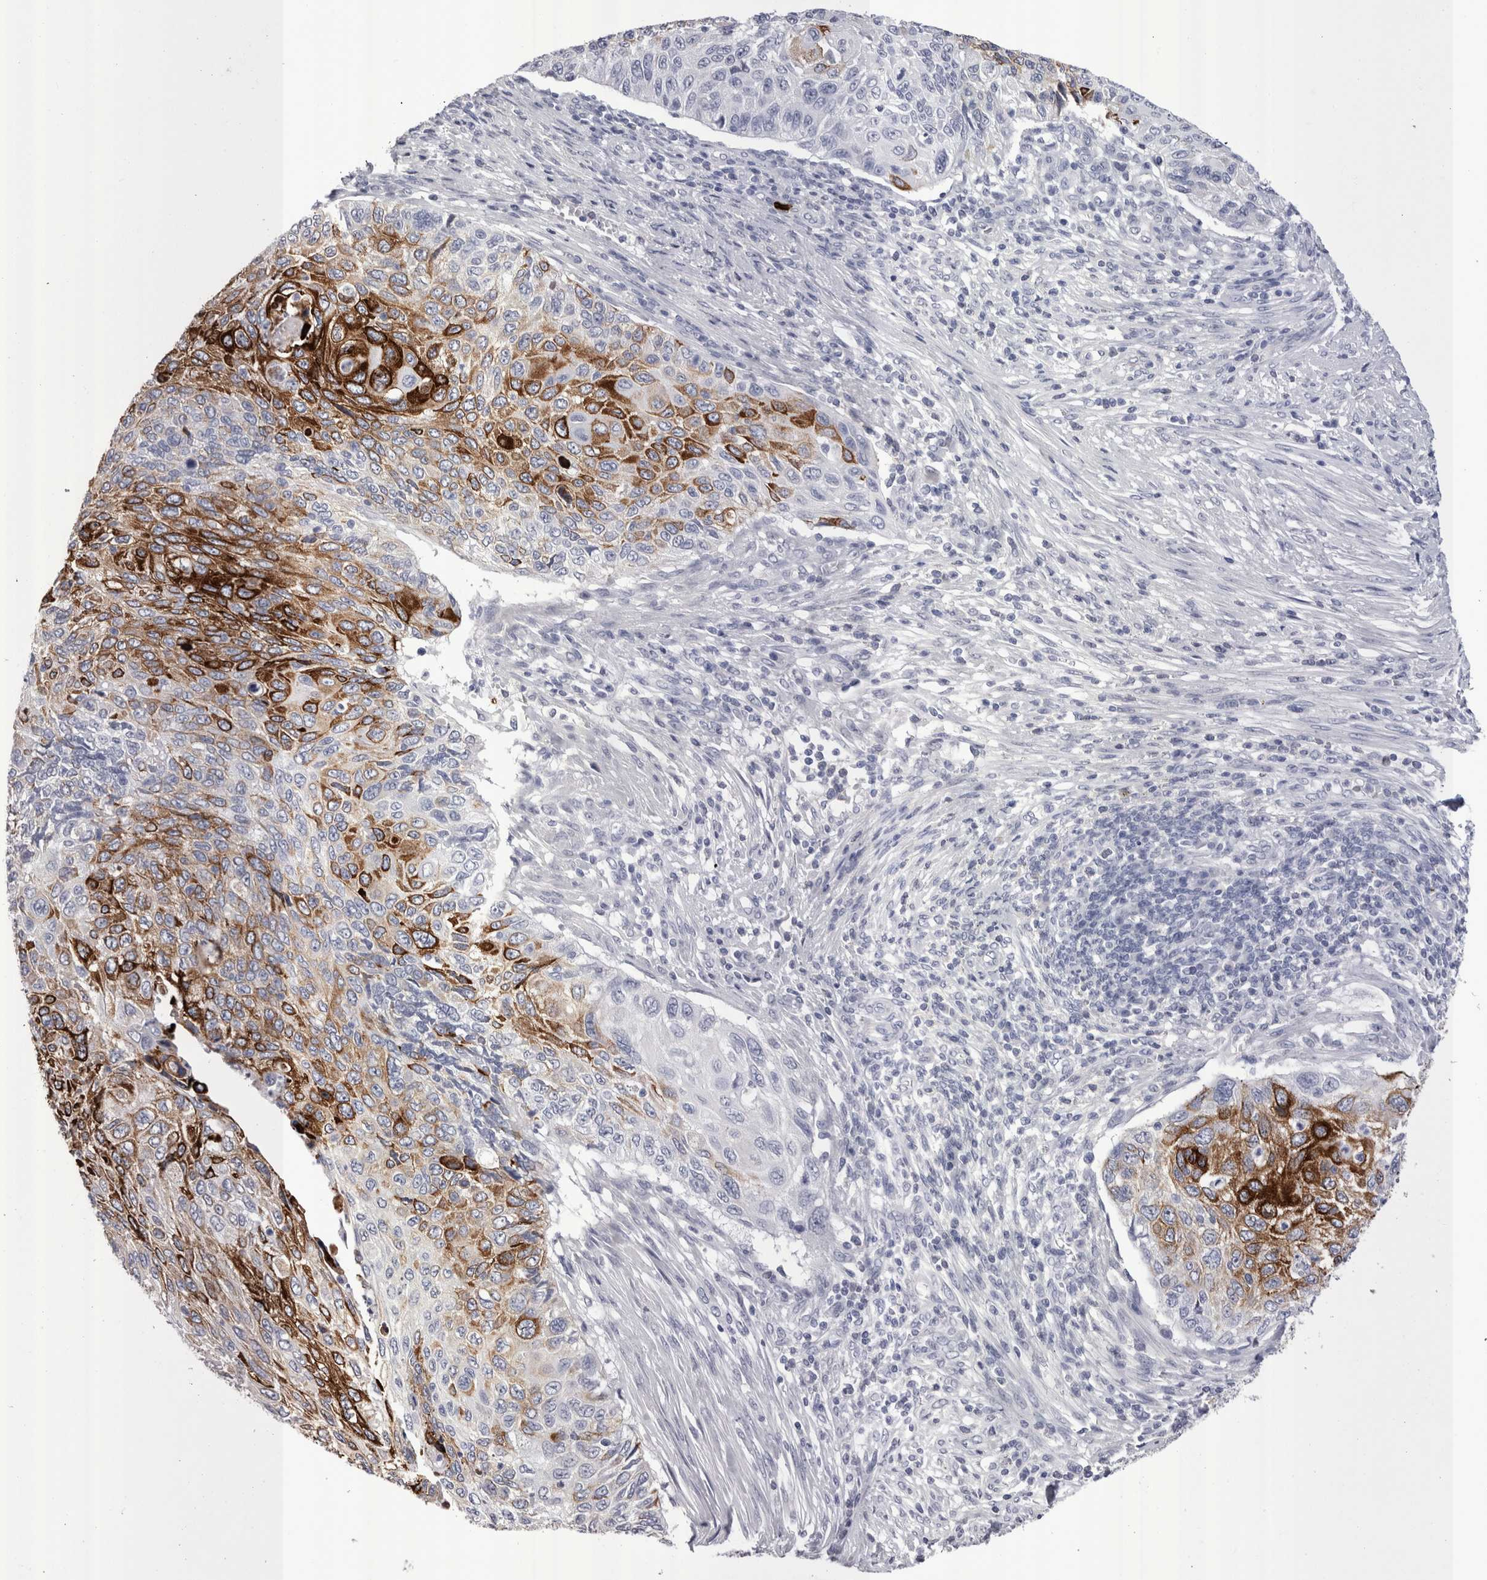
{"staining": {"intensity": "strong", "quantity": "25%-75%", "location": "cytoplasmic/membranous"}, "tissue": "cervical cancer", "cell_type": "Tumor cells", "image_type": "cancer", "snomed": [{"axis": "morphology", "description": "Squamous cell carcinoma, NOS"}, {"axis": "topography", "description": "Cervix"}], "caption": "A photomicrograph of cervical cancer (squamous cell carcinoma) stained for a protein demonstrates strong cytoplasmic/membranous brown staining in tumor cells. The staining was performed using DAB to visualize the protein expression in brown, while the nuclei were stained in blue with hematoxylin (Magnification: 20x).", "gene": "PWP2", "patient": {"sex": "female", "age": 70}}